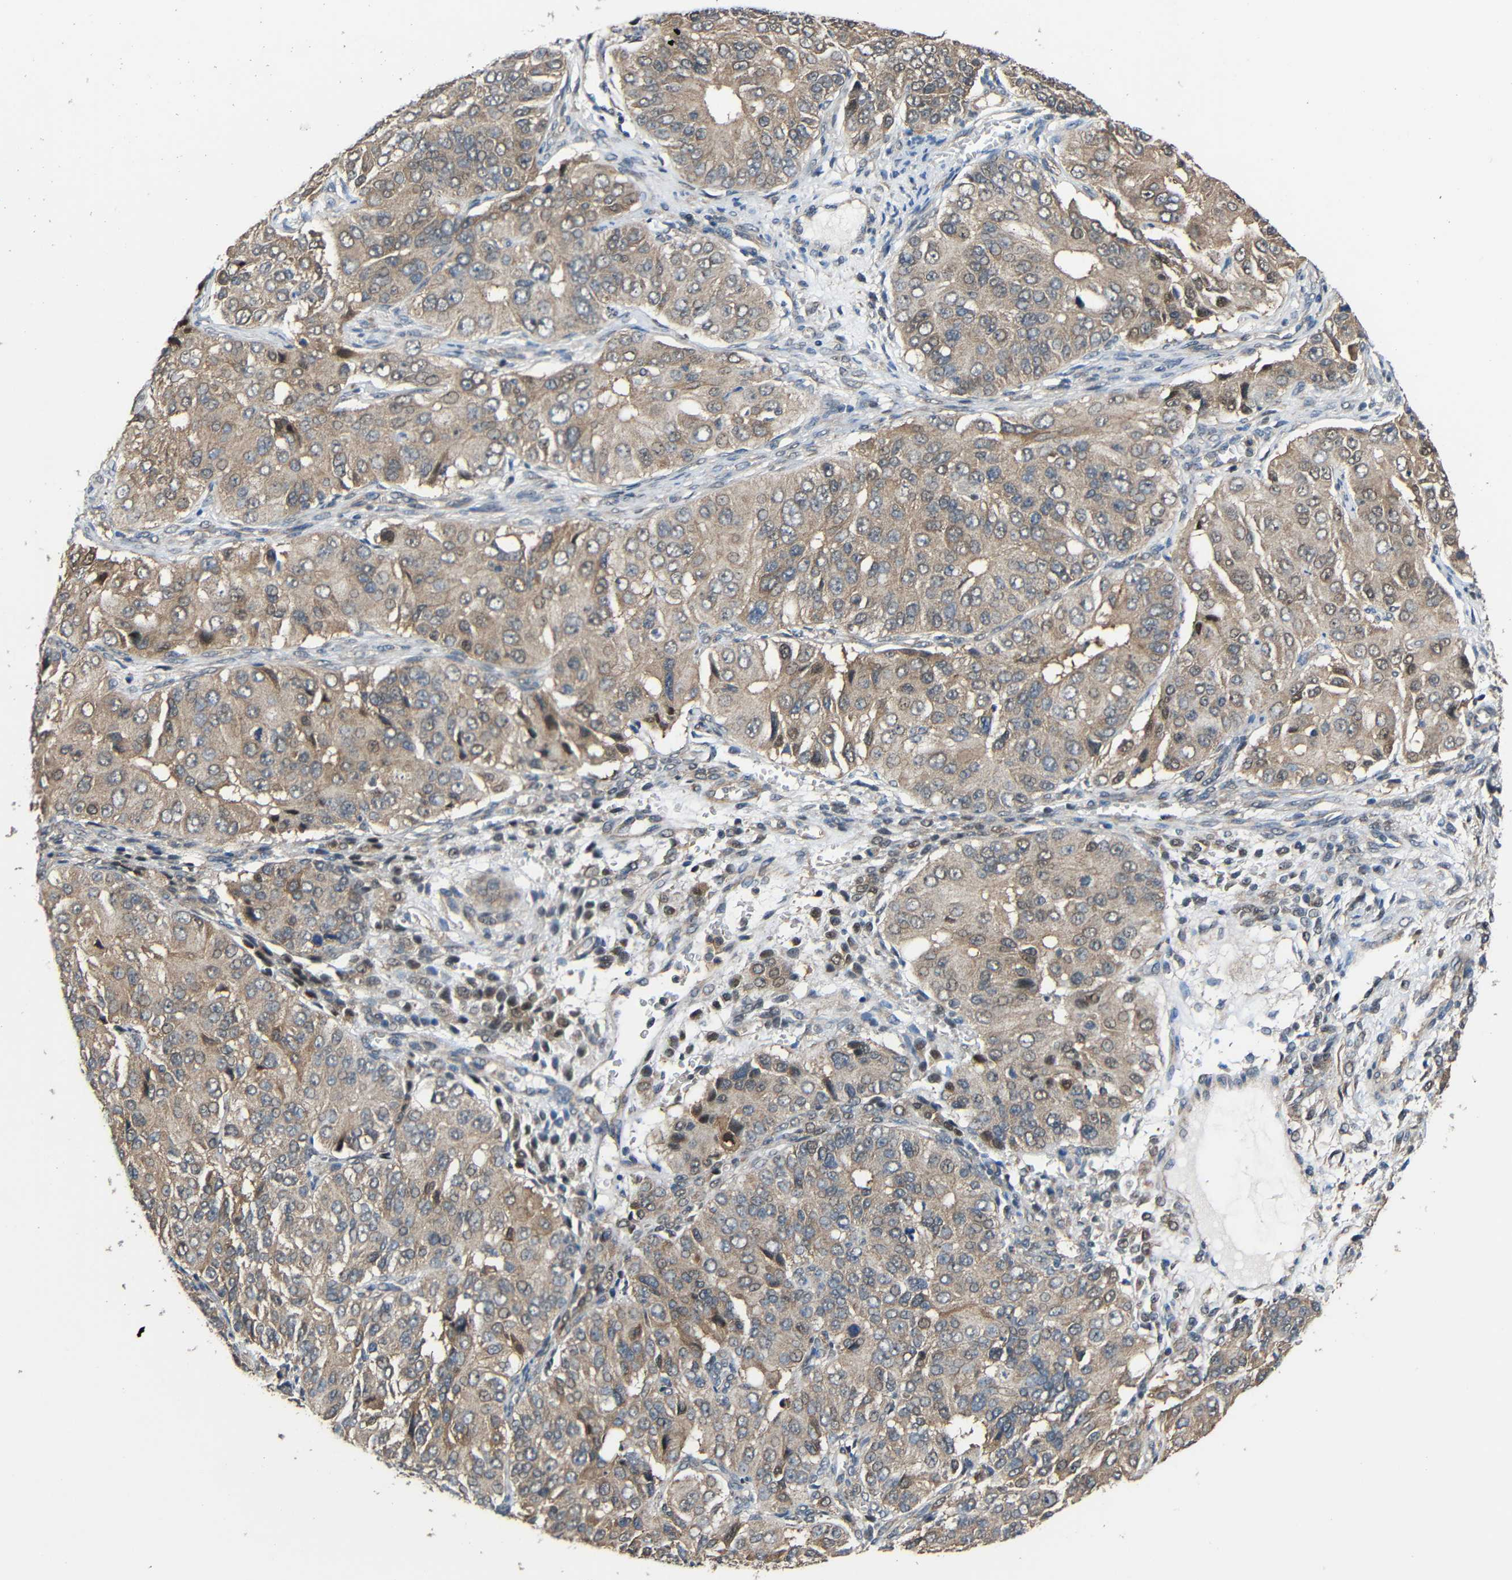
{"staining": {"intensity": "moderate", "quantity": ">75%", "location": "cytoplasmic/membranous,nuclear"}, "tissue": "ovarian cancer", "cell_type": "Tumor cells", "image_type": "cancer", "snomed": [{"axis": "morphology", "description": "Carcinoma, endometroid"}, {"axis": "topography", "description": "Ovary"}], "caption": "Immunohistochemistry (IHC) (DAB (3,3'-diaminobenzidine)) staining of ovarian endometroid carcinoma shows moderate cytoplasmic/membranous and nuclear protein positivity in about >75% of tumor cells. (DAB (3,3'-diaminobenzidine) IHC with brightfield microscopy, high magnification).", "gene": "CHST9", "patient": {"sex": "female", "age": 51}}